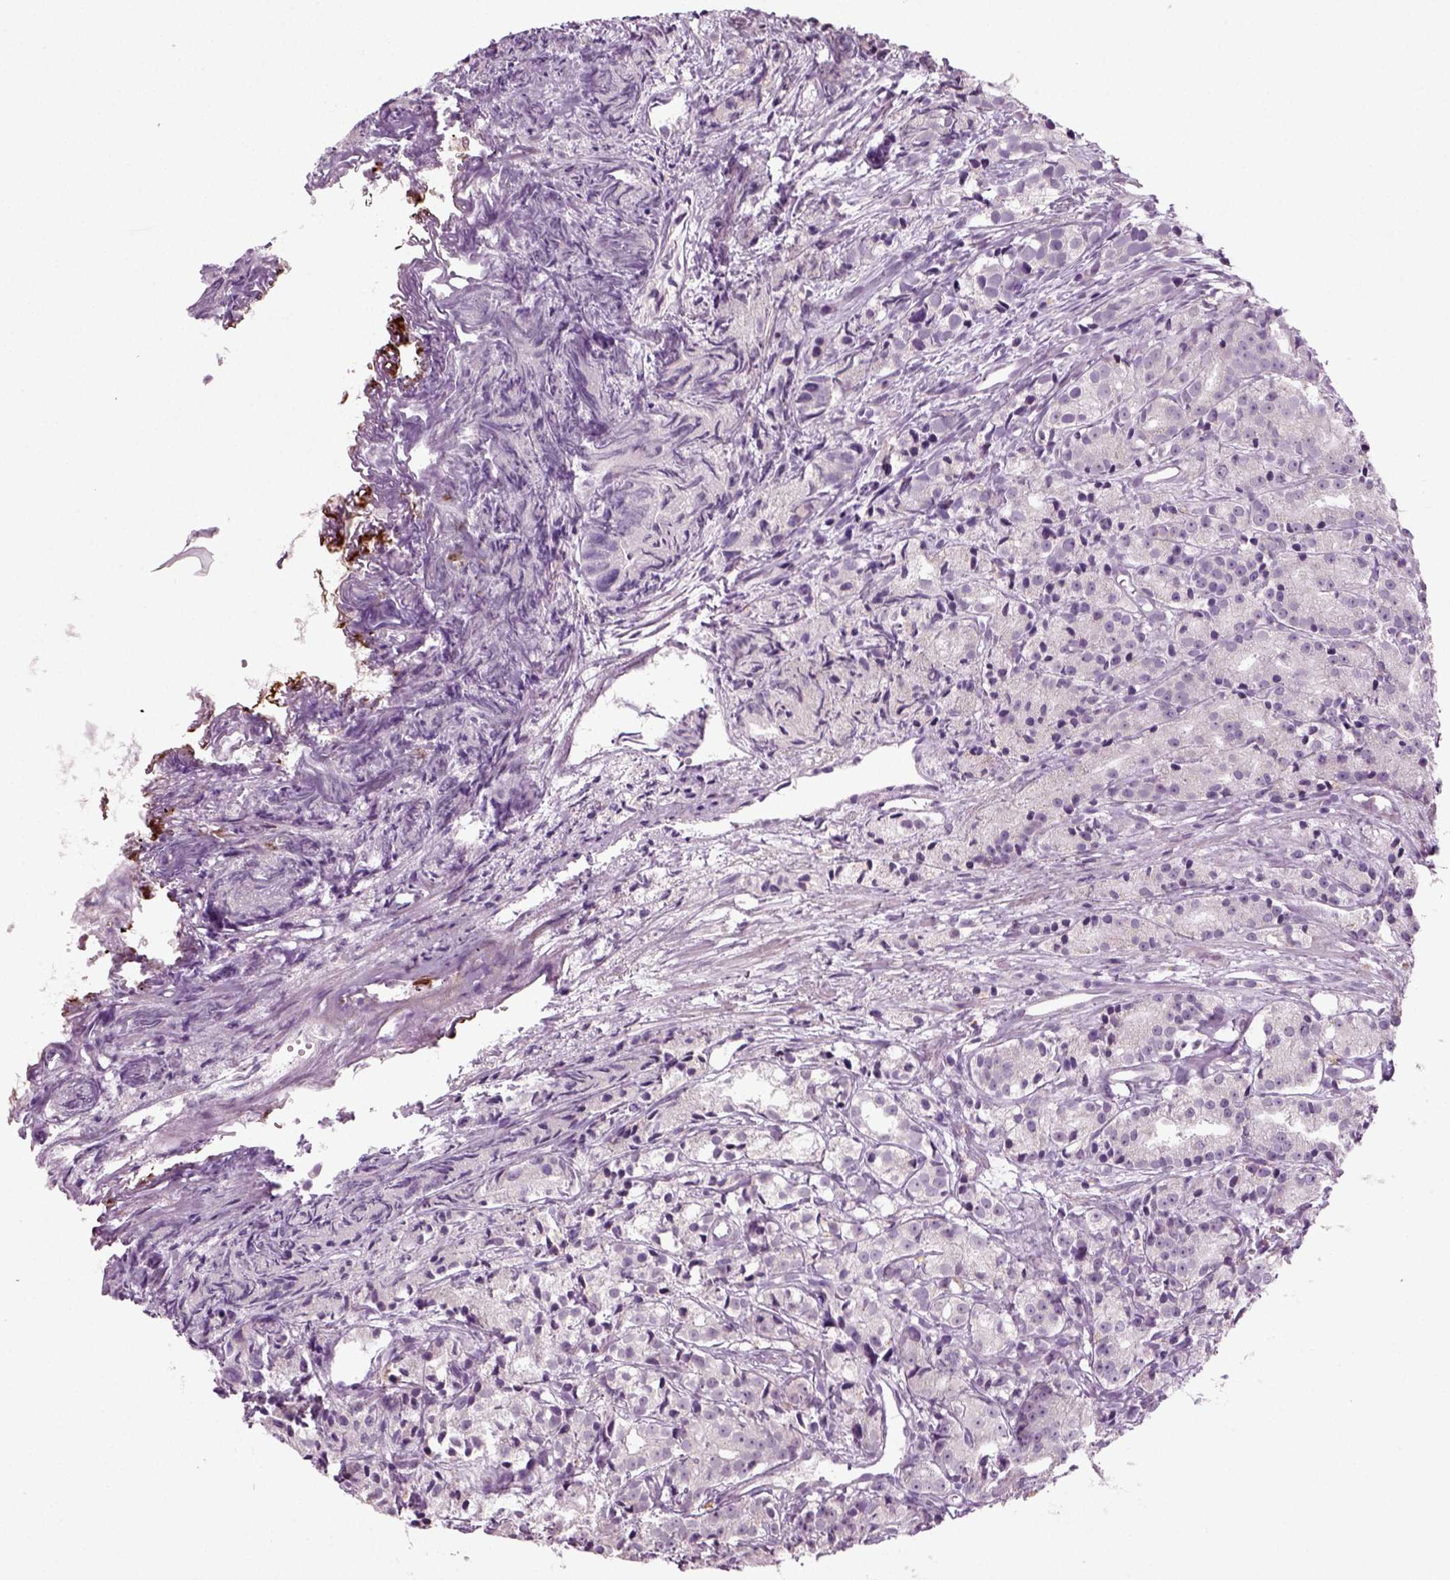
{"staining": {"intensity": "negative", "quantity": "none", "location": "none"}, "tissue": "prostate cancer", "cell_type": "Tumor cells", "image_type": "cancer", "snomed": [{"axis": "morphology", "description": "Adenocarcinoma, Medium grade"}, {"axis": "topography", "description": "Prostate"}], "caption": "This is an immunohistochemistry photomicrograph of human prostate cancer. There is no positivity in tumor cells.", "gene": "SYNGAP1", "patient": {"sex": "male", "age": 74}}